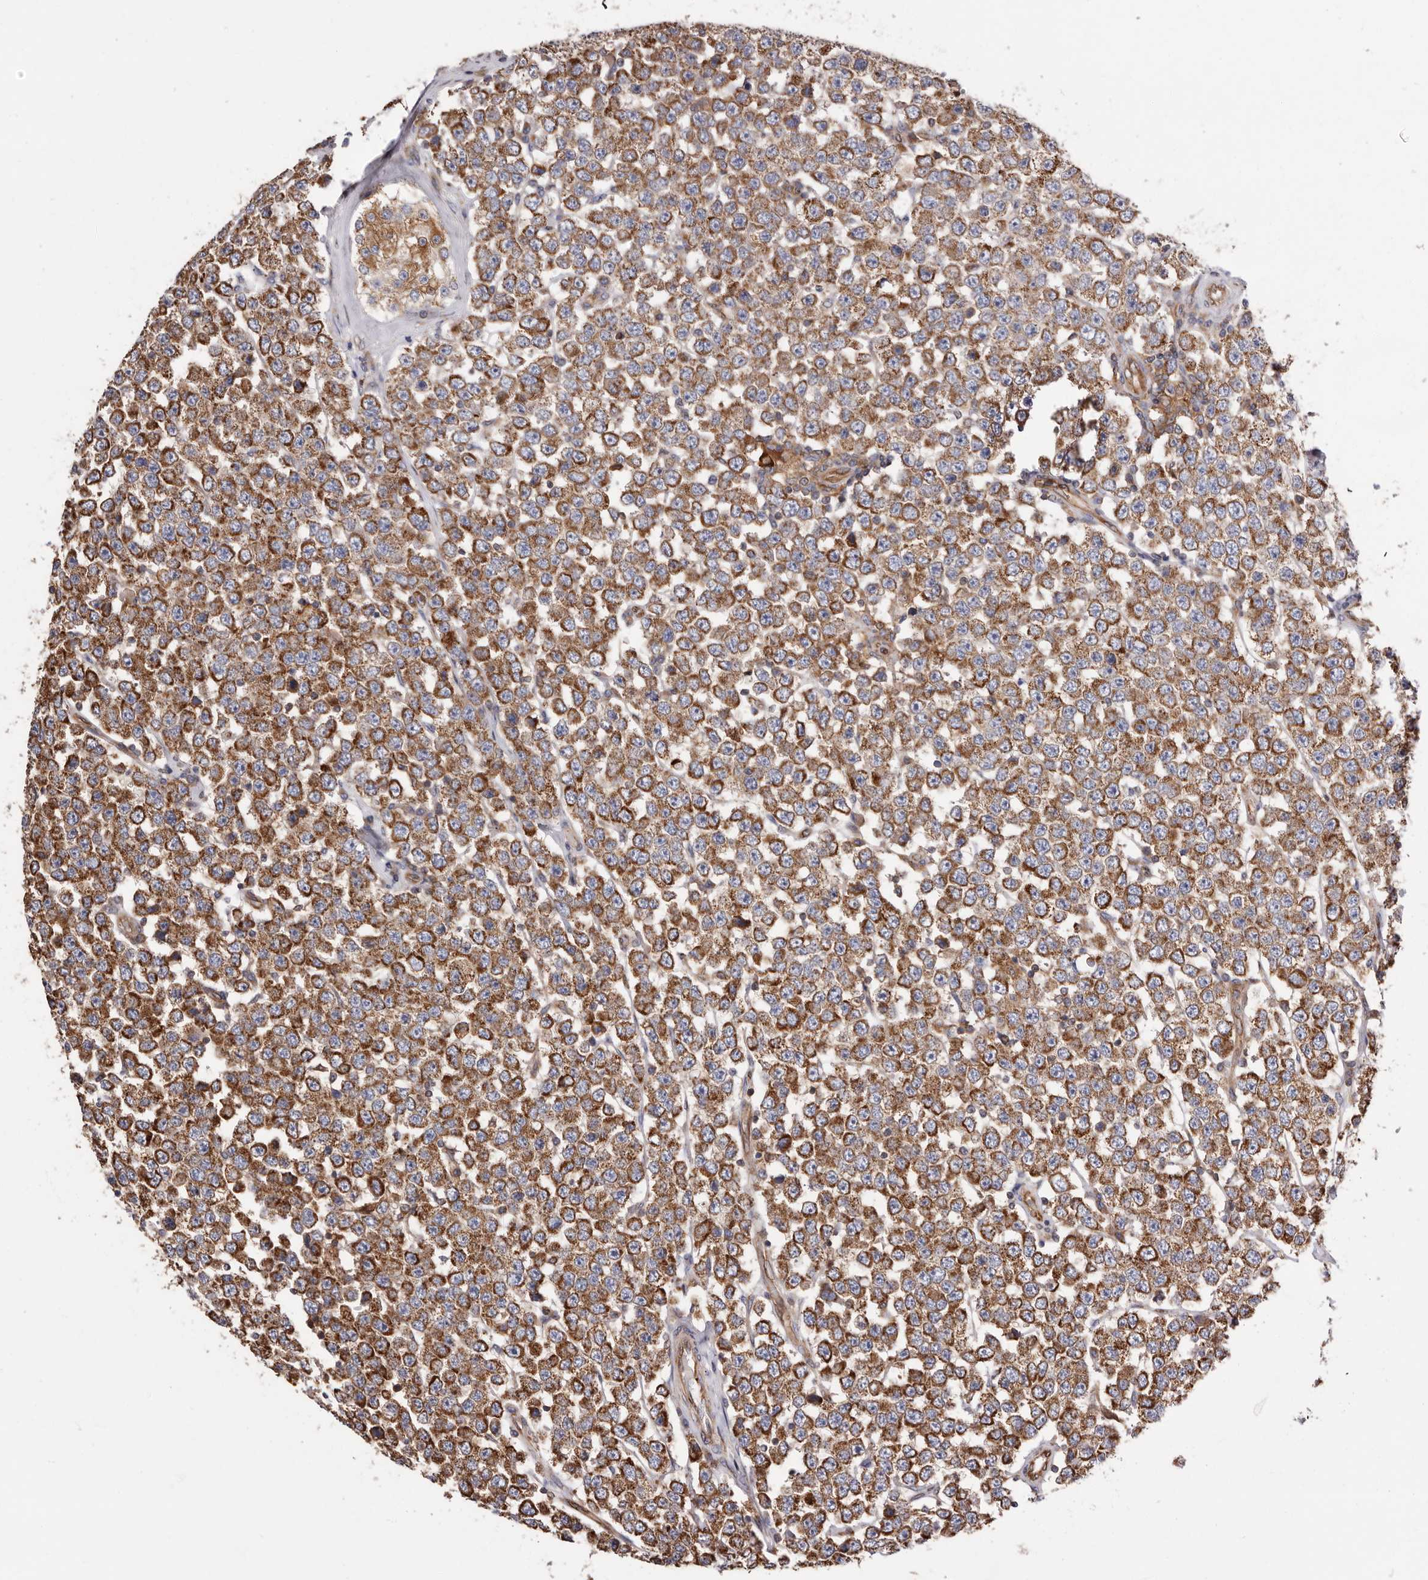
{"staining": {"intensity": "moderate", "quantity": ">75%", "location": "cytoplasmic/membranous"}, "tissue": "testis cancer", "cell_type": "Tumor cells", "image_type": "cancer", "snomed": [{"axis": "morphology", "description": "Seminoma, NOS"}, {"axis": "topography", "description": "Testis"}], "caption": "Immunohistochemical staining of human testis cancer exhibits medium levels of moderate cytoplasmic/membranous positivity in about >75% of tumor cells. The protein of interest is shown in brown color, while the nuclei are stained blue.", "gene": "COQ8B", "patient": {"sex": "male", "age": 28}}